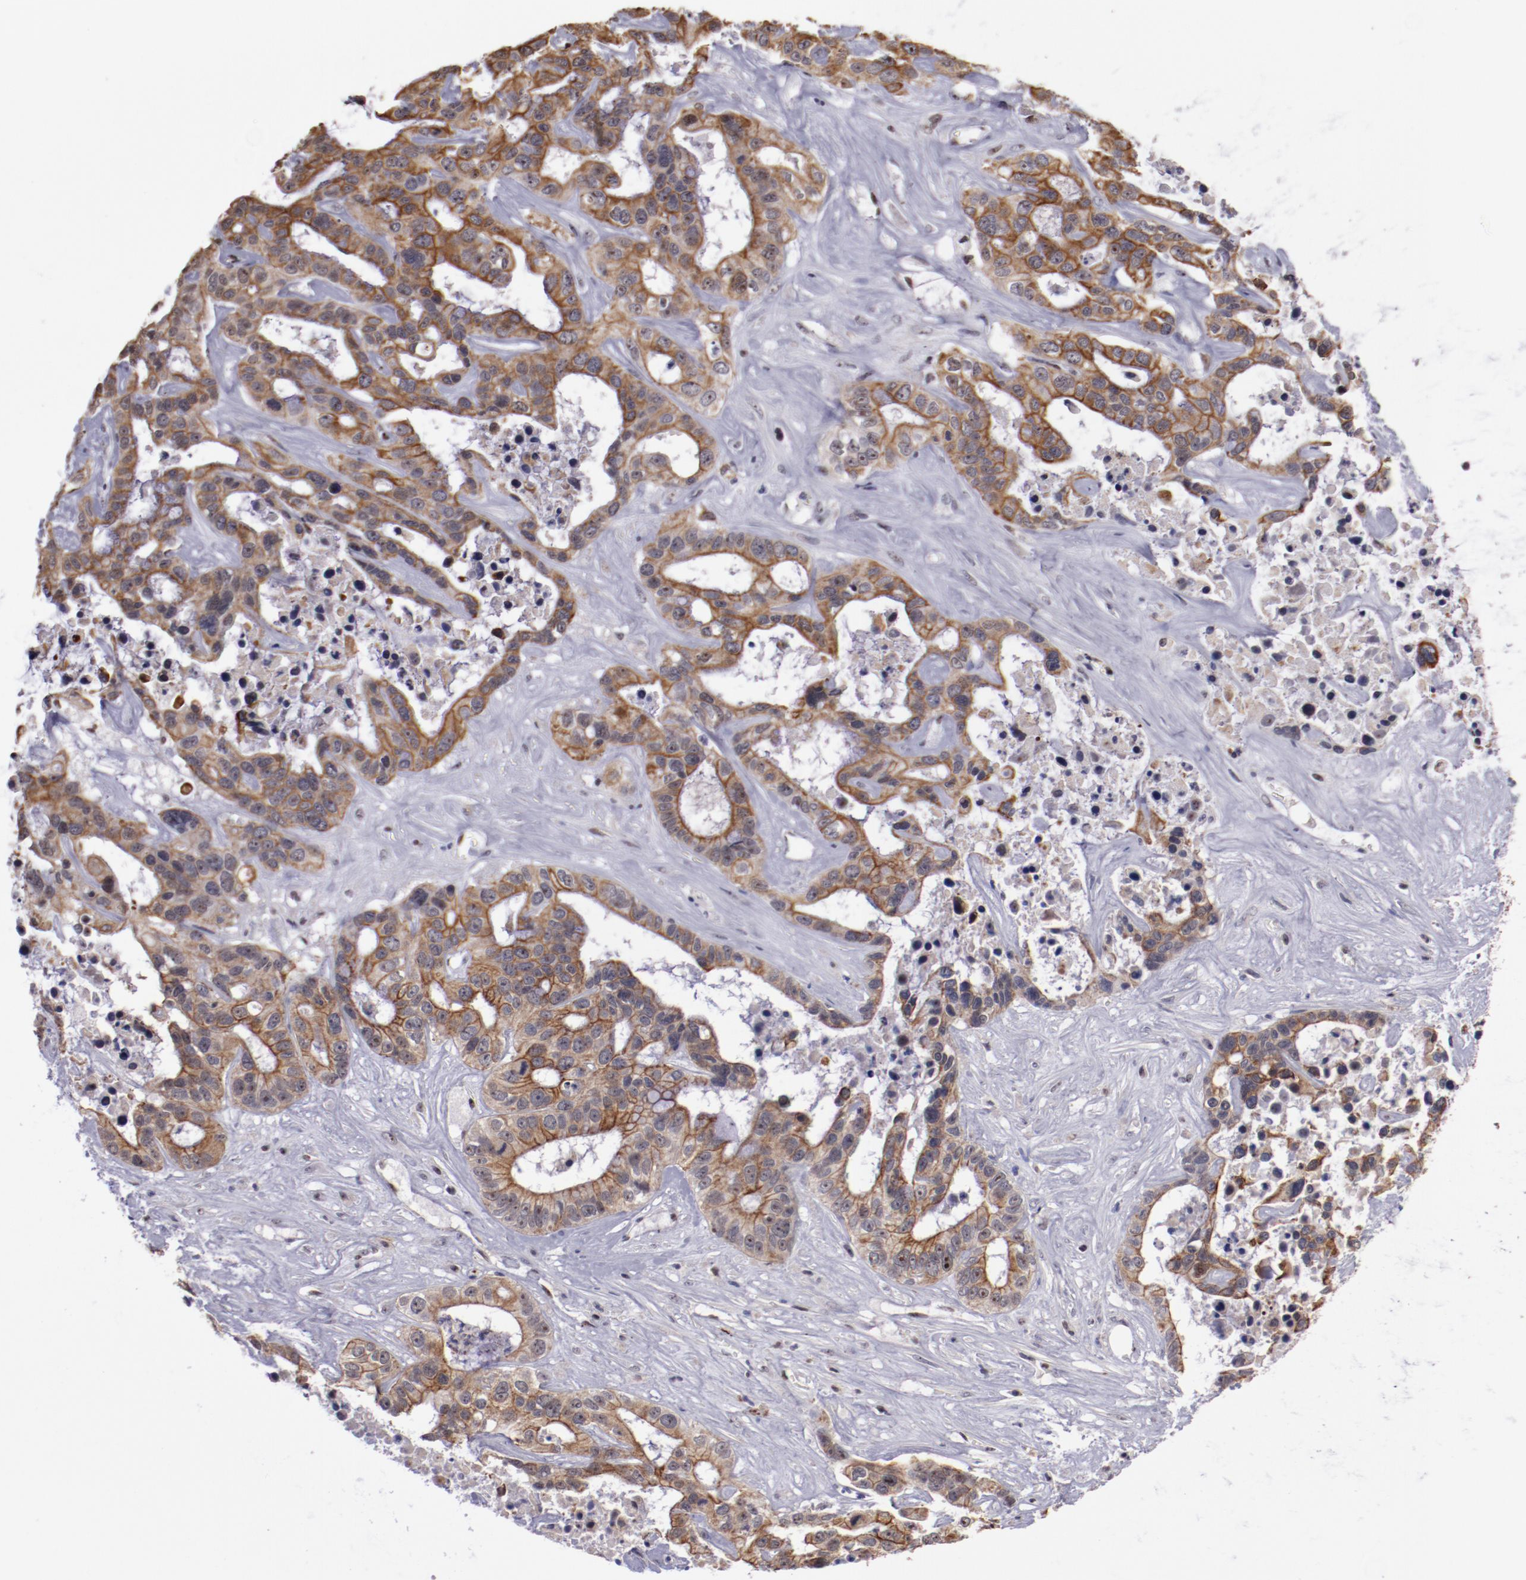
{"staining": {"intensity": "moderate", "quantity": ">75%", "location": "cytoplasmic/membranous"}, "tissue": "liver cancer", "cell_type": "Tumor cells", "image_type": "cancer", "snomed": [{"axis": "morphology", "description": "Cholangiocarcinoma"}, {"axis": "topography", "description": "Liver"}], "caption": "Tumor cells exhibit medium levels of moderate cytoplasmic/membranous staining in about >75% of cells in human liver cholangiocarcinoma. (Brightfield microscopy of DAB IHC at high magnification).", "gene": "DDX24", "patient": {"sex": "female", "age": 65}}